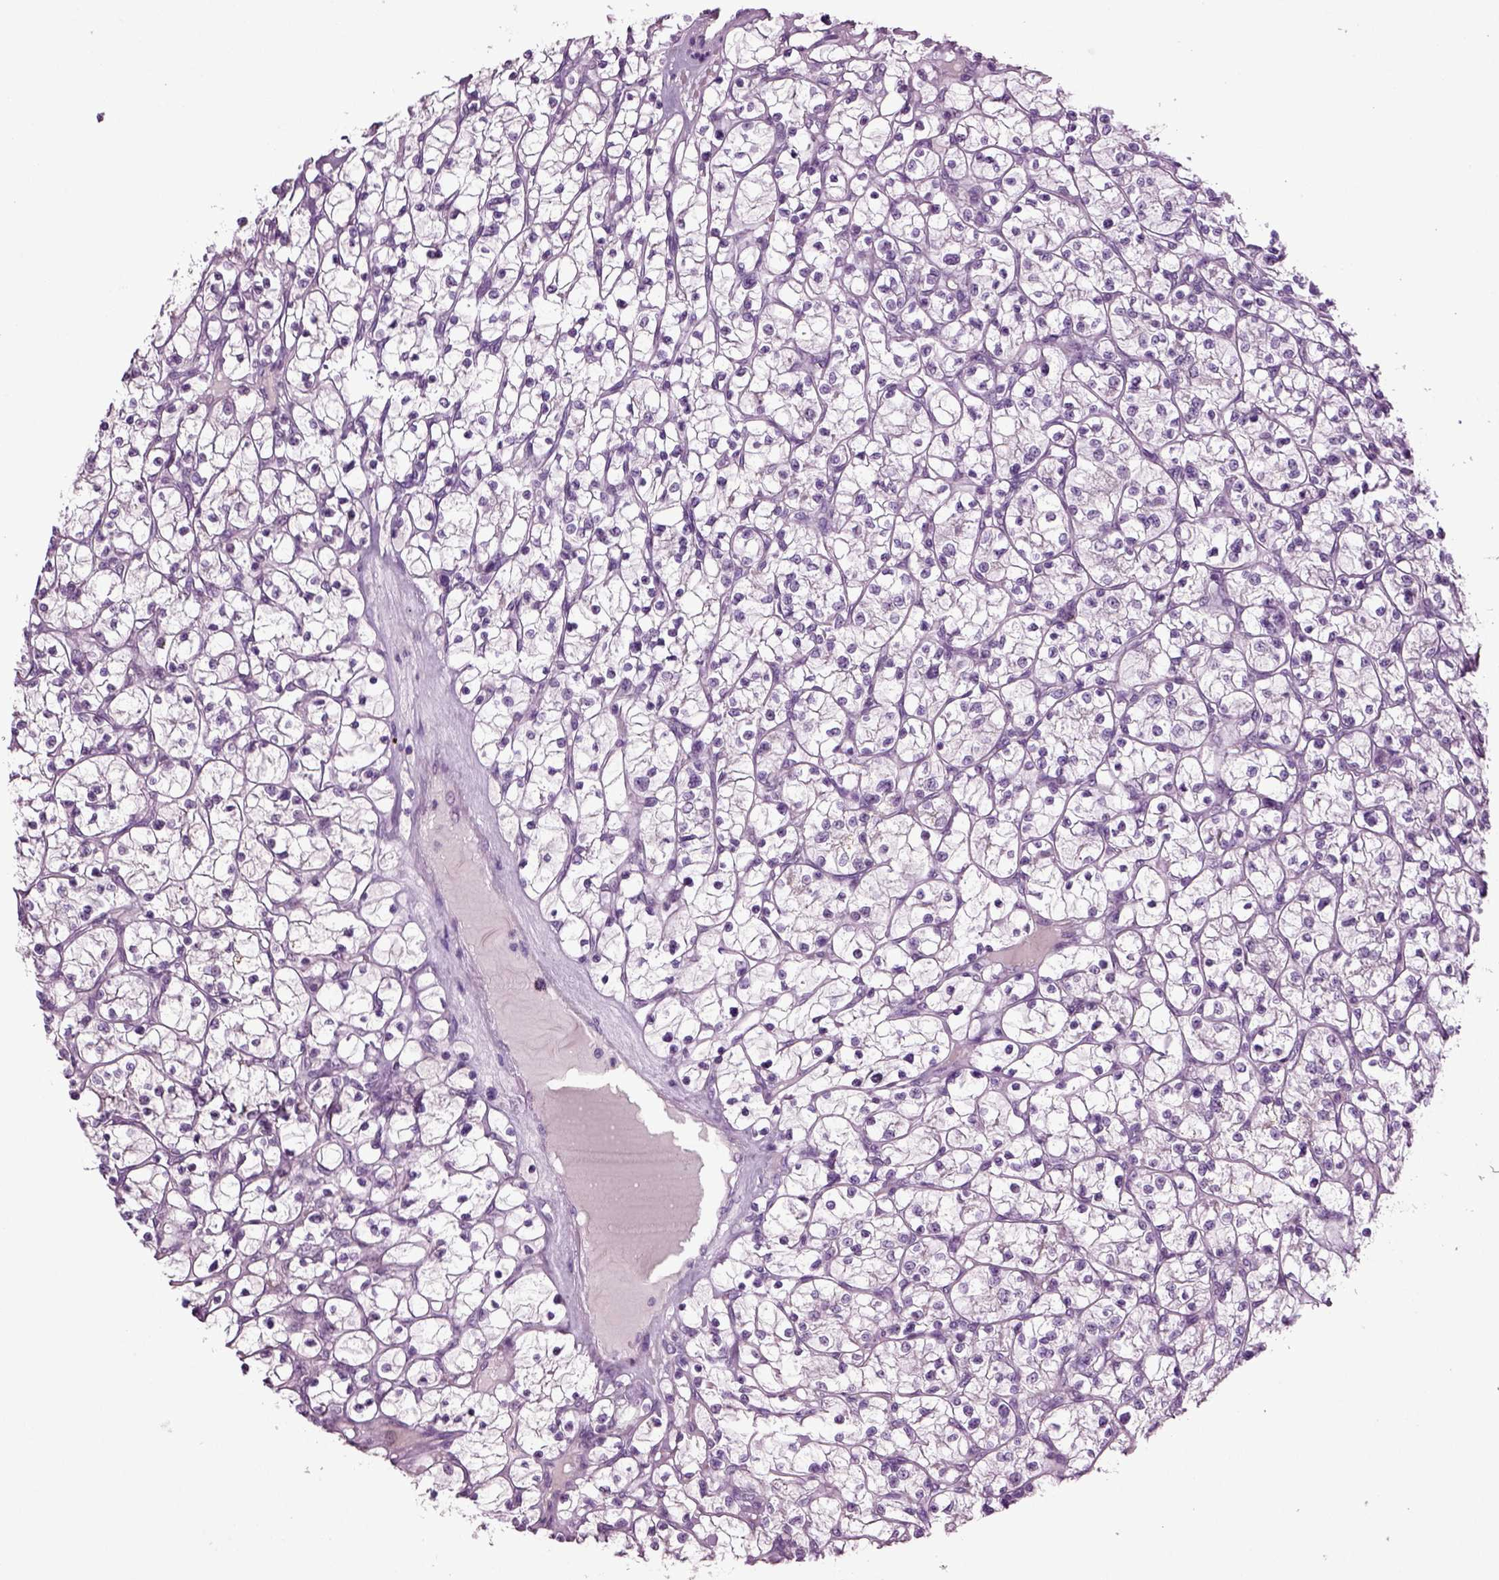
{"staining": {"intensity": "negative", "quantity": "none", "location": "none"}, "tissue": "renal cancer", "cell_type": "Tumor cells", "image_type": "cancer", "snomed": [{"axis": "morphology", "description": "Adenocarcinoma, NOS"}, {"axis": "topography", "description": "Kidney"}], "caption": "Protein analysis of renal cancer reveals no significant staining in tumor cells. (DAB IHC visualized using brightfield microscopy, high magnification).", "gene": "SLC17A6", "patient": {"sex": "female", "age": 64}}